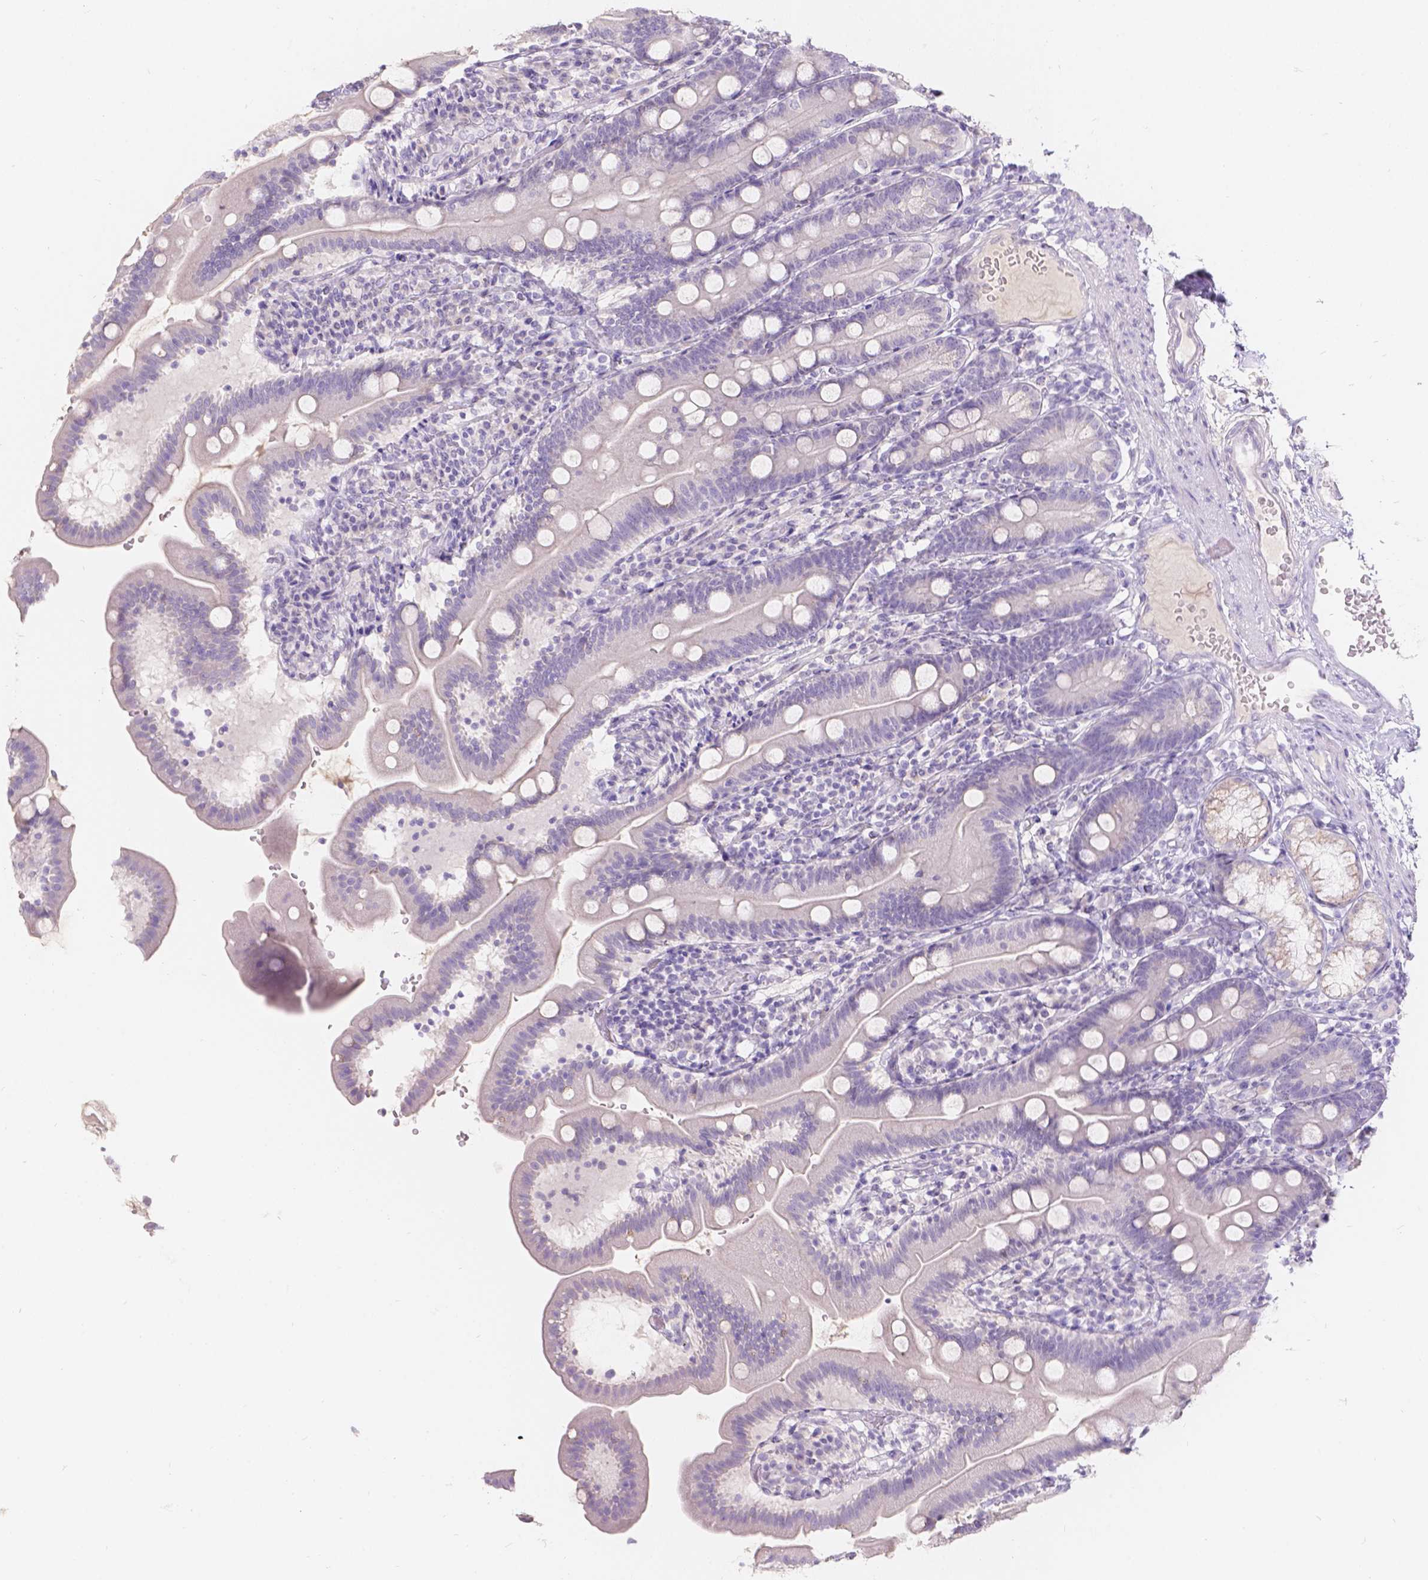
{"staining": {"intensity": "moderate", "quantity": "<25%", "location": "cytoplasmic/membranous"}, "tissue": "duodenum", "cell_type": "Glandular cells", "image_type": "normal", "snomed": [{"axis": "morphology", "description": "Normal tissue, NOS"}, {"axis": "topography", "description": "Duodenum"}], "caption": "Protein staining of benign duodenum displays moderate cytoplasmic/membranous staining in approximately <25% of glandular cells.", "gene": "HTN3", "patient": {"sex": "female", "age": 67}}